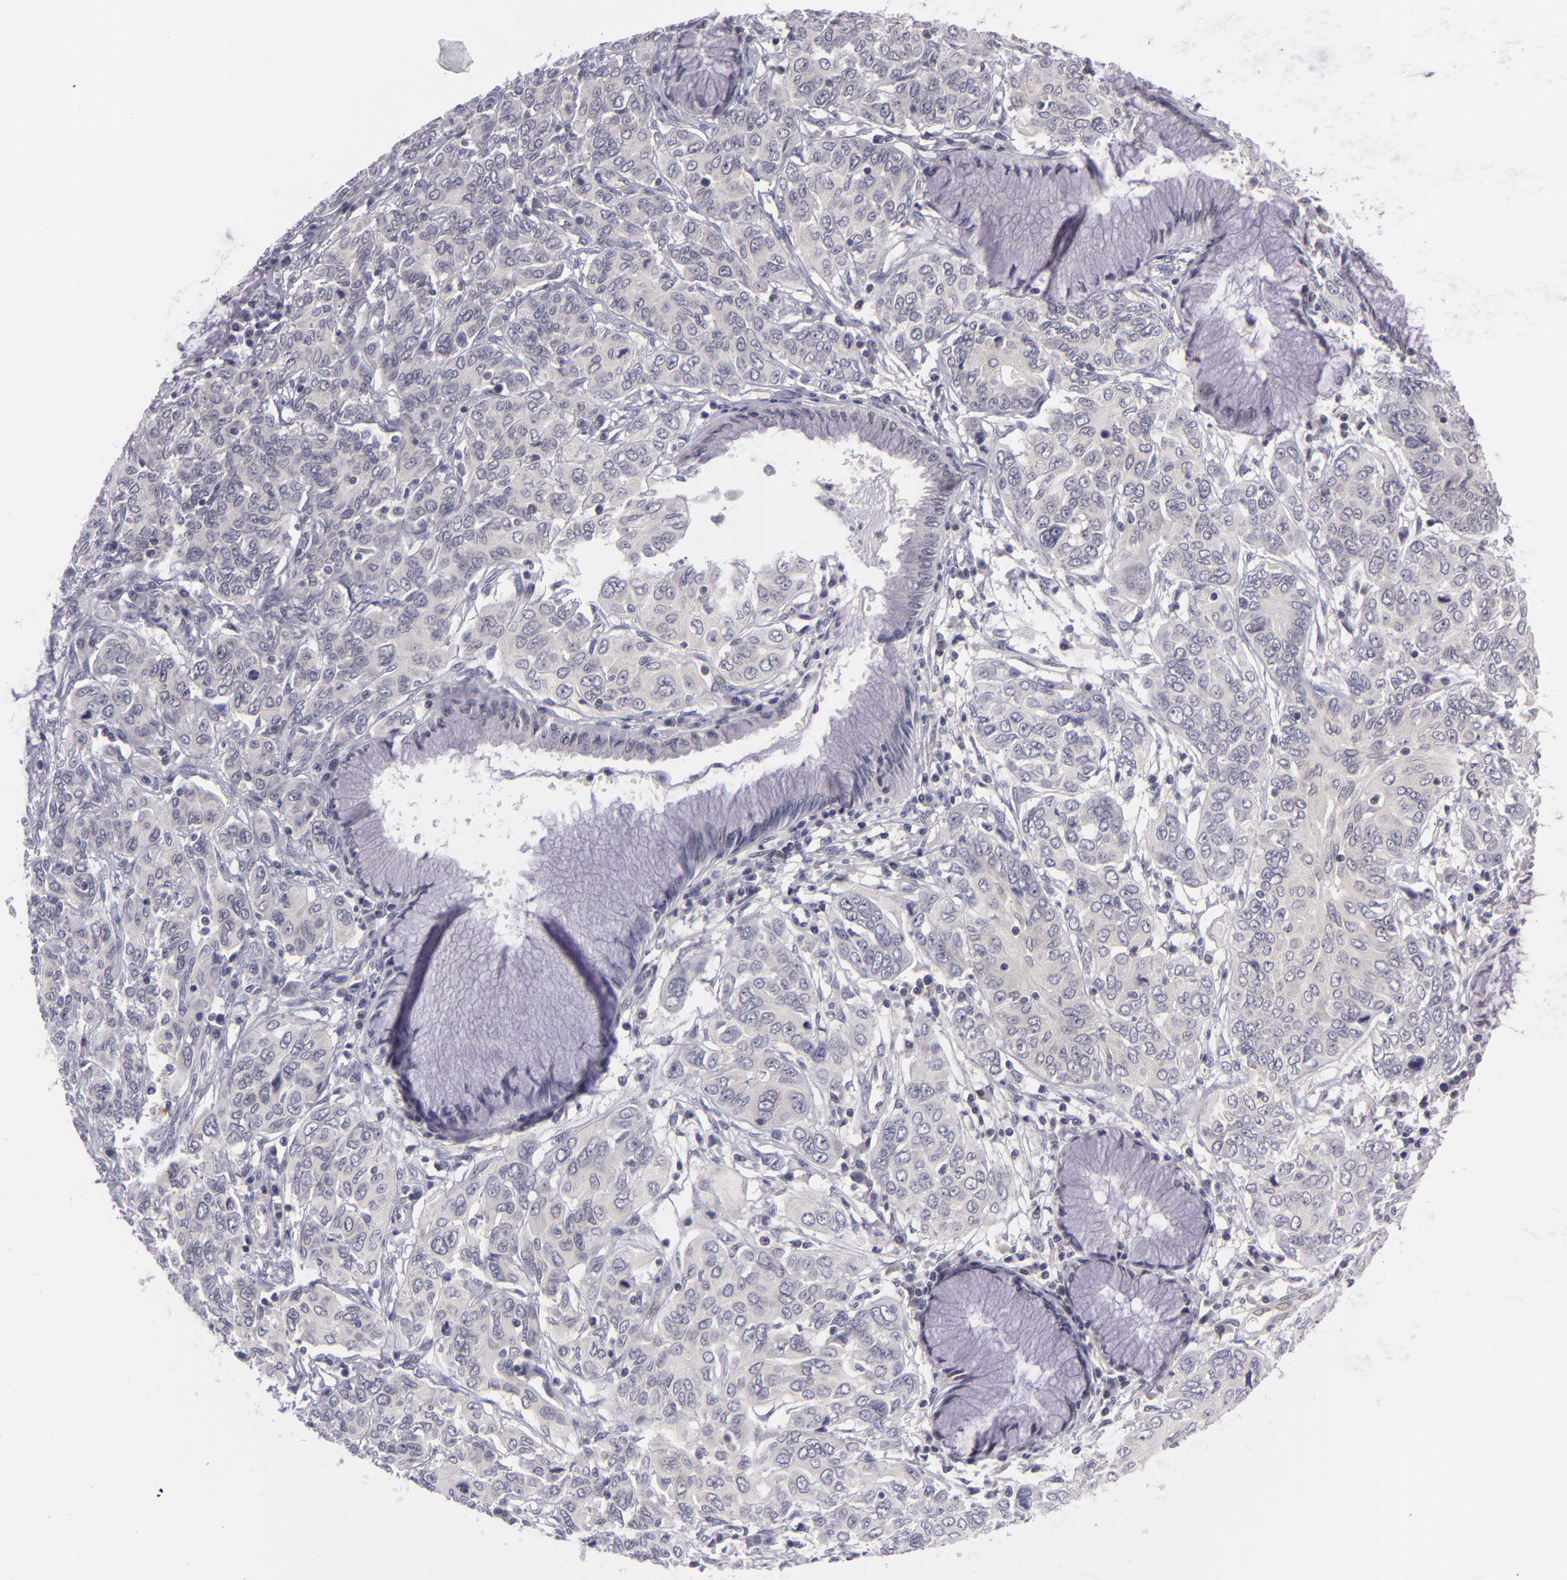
{"staining": {"intensity": "negative", "quantity": "none", "location": "none"}, "tissue": "cervical cancer", "cell_type": "Tumor cells", "image_type": "cancer", "snomed": [{"axis": "morphology", "description": "Squamous cell carcinoma, NOS"}, {"axis": "topography", "description": "Cervix"}], "caption": "Photomicrograph shows no protein staining in tumor cells of squamous cell carcinoma (cervical) tissue.", "gene": "BCL10", "patient": {"sex": "female", "age": 38}}